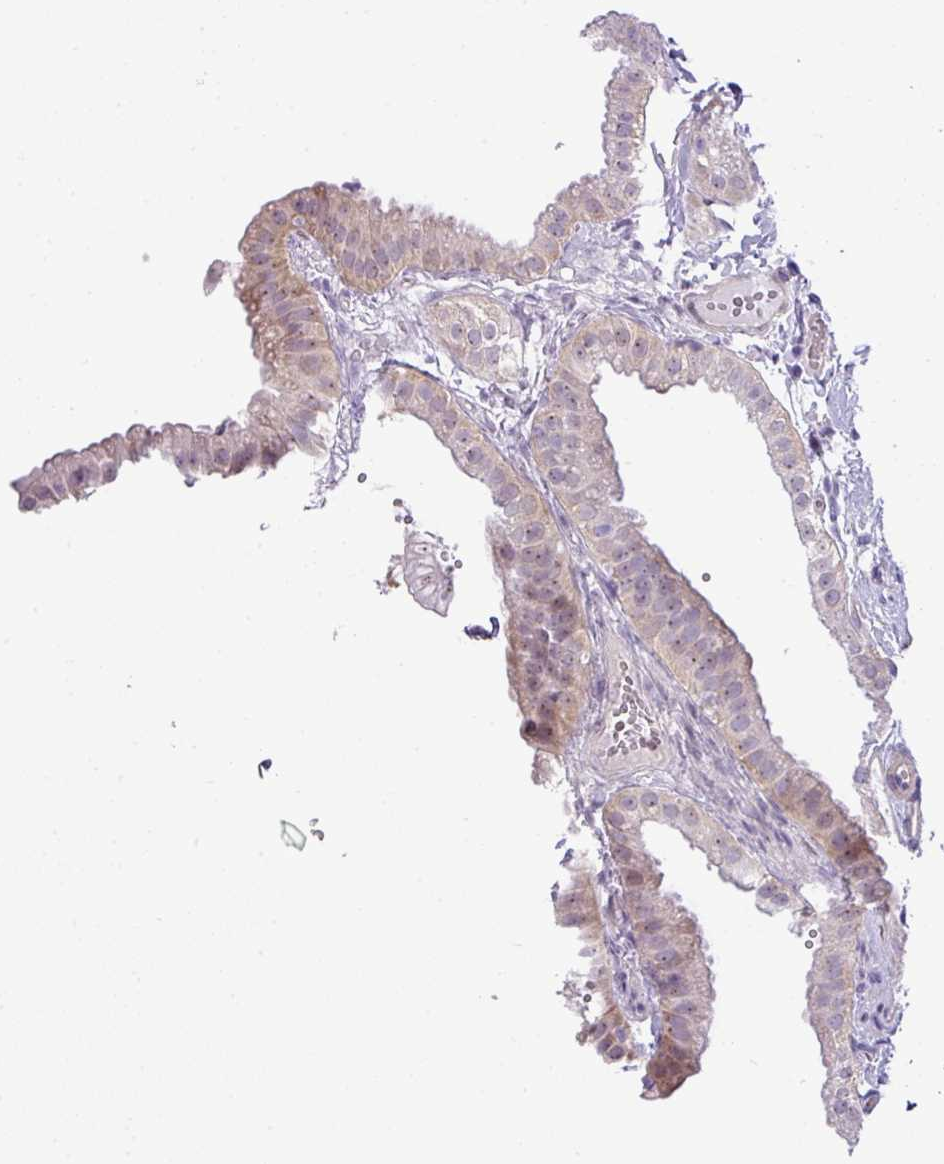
{"staining": {"intensity": "weak", "quantity": "<25%", "location": "cytoplasmic/membranous"}, "tissue": "gallbladder", "cell_type": "Glandular cells", "image_type": "normal", "snomed": [{"axis": "morphology", "description": "Normal tissue, NOS"}, {"axis": "topography", "description": "Gallbladder"}], "caption": "A high-resolution image shows IHC staining of benign gallbladder, which displays no significant positivity in glandular cells.", "gene": "MAK16", "patient": {"sex": "female", "age": 61}}